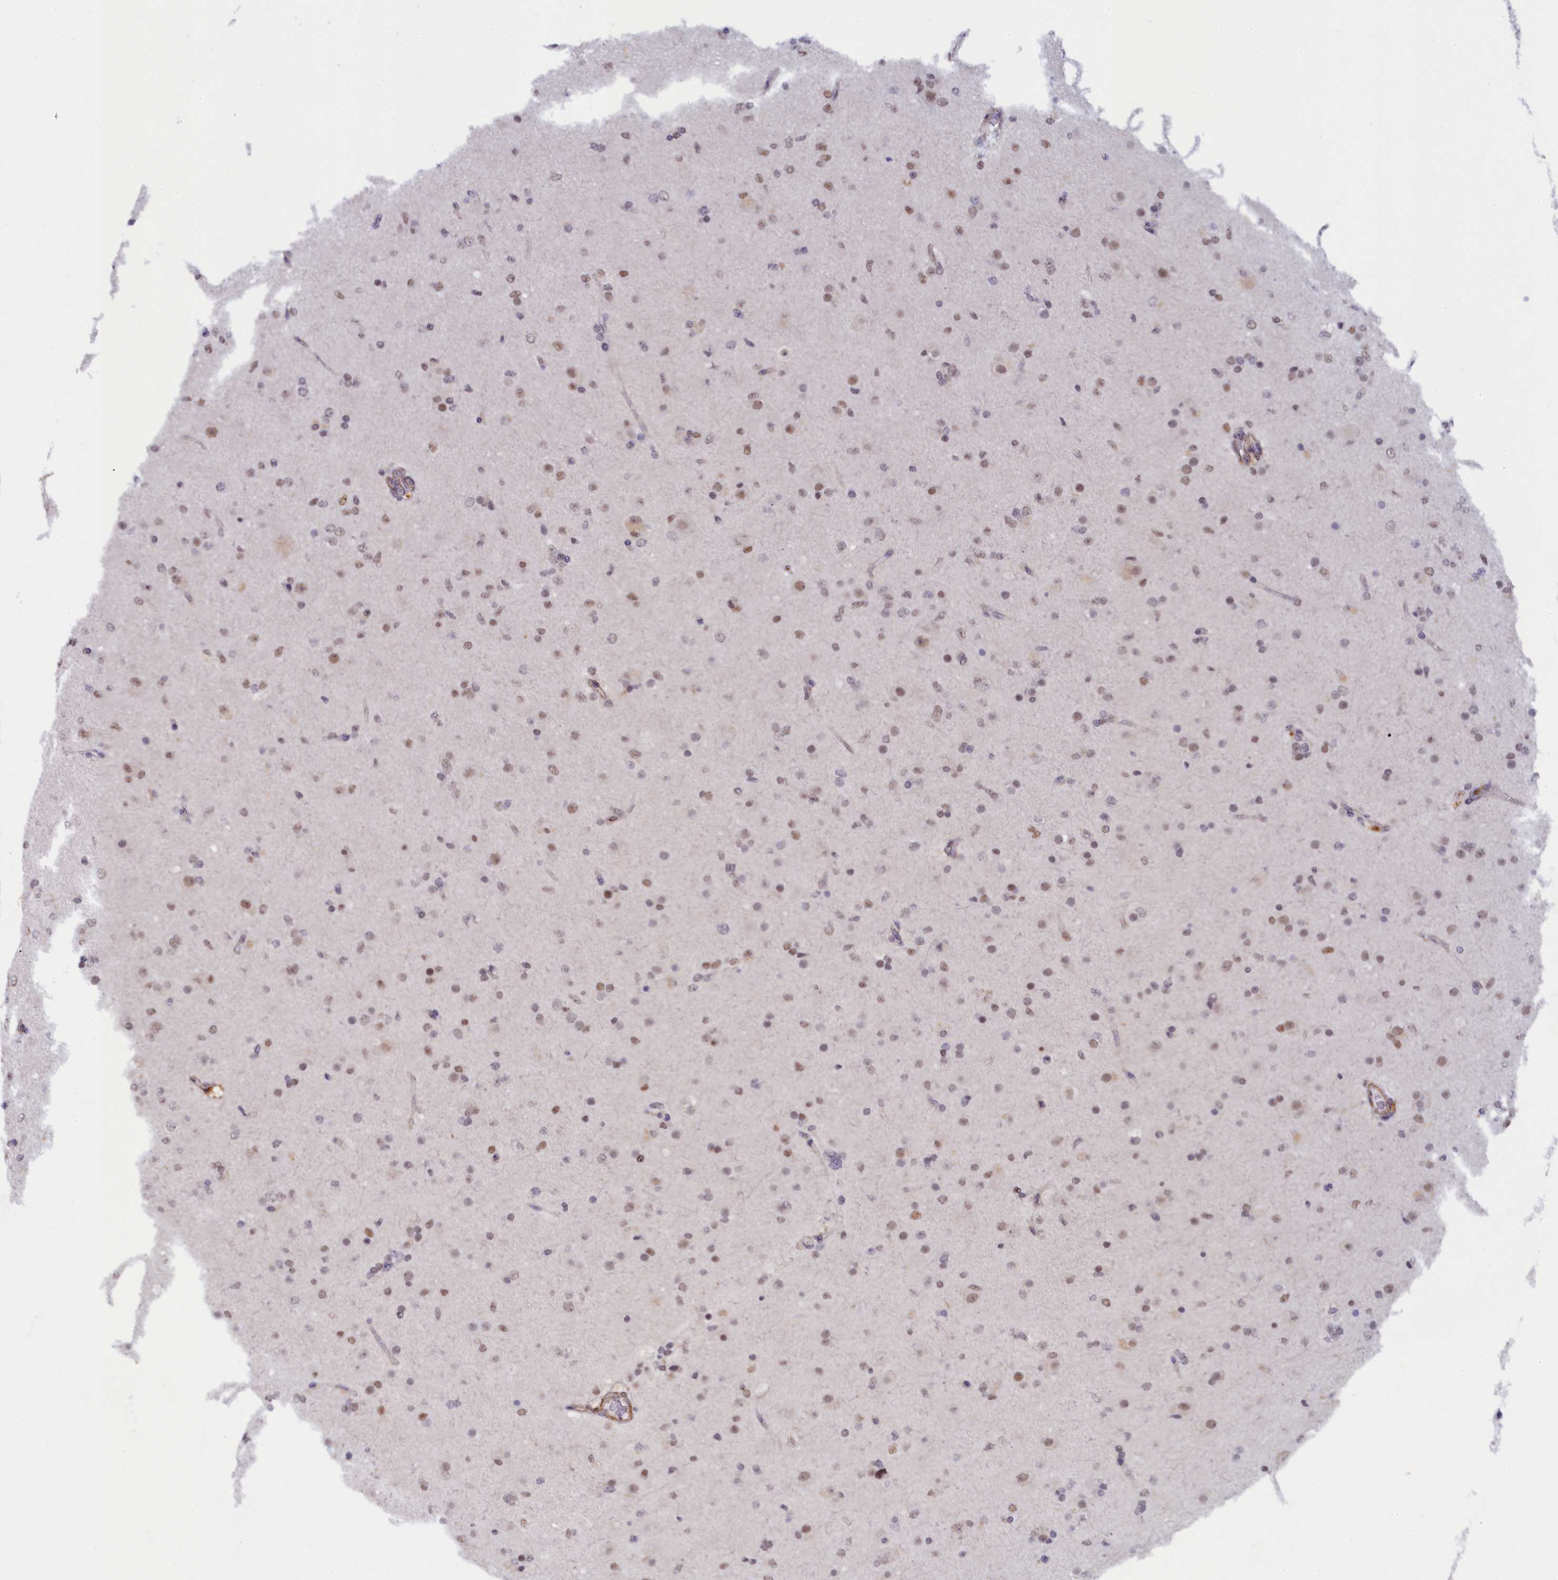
{"staining": {"intensity": "weak", "quantity": "25%-75%", "location": "nuclear"}, "tissue": "glioma", "cell_type": "Tumor cells", "image_type": "cancer", "snomed": [{"axis": "morphology", "description": "Glioma, malignant, Low grade"}, {"axis": "topography", "description": "Brain"}], "caption": "This is a histology image of immunohistochemistry staining of malignant glioma (low-grade), which shows weak staining in the nuclear of tumor cells.", "gene": "INTS14", "patient": {"sex": "male", "age": 65}}